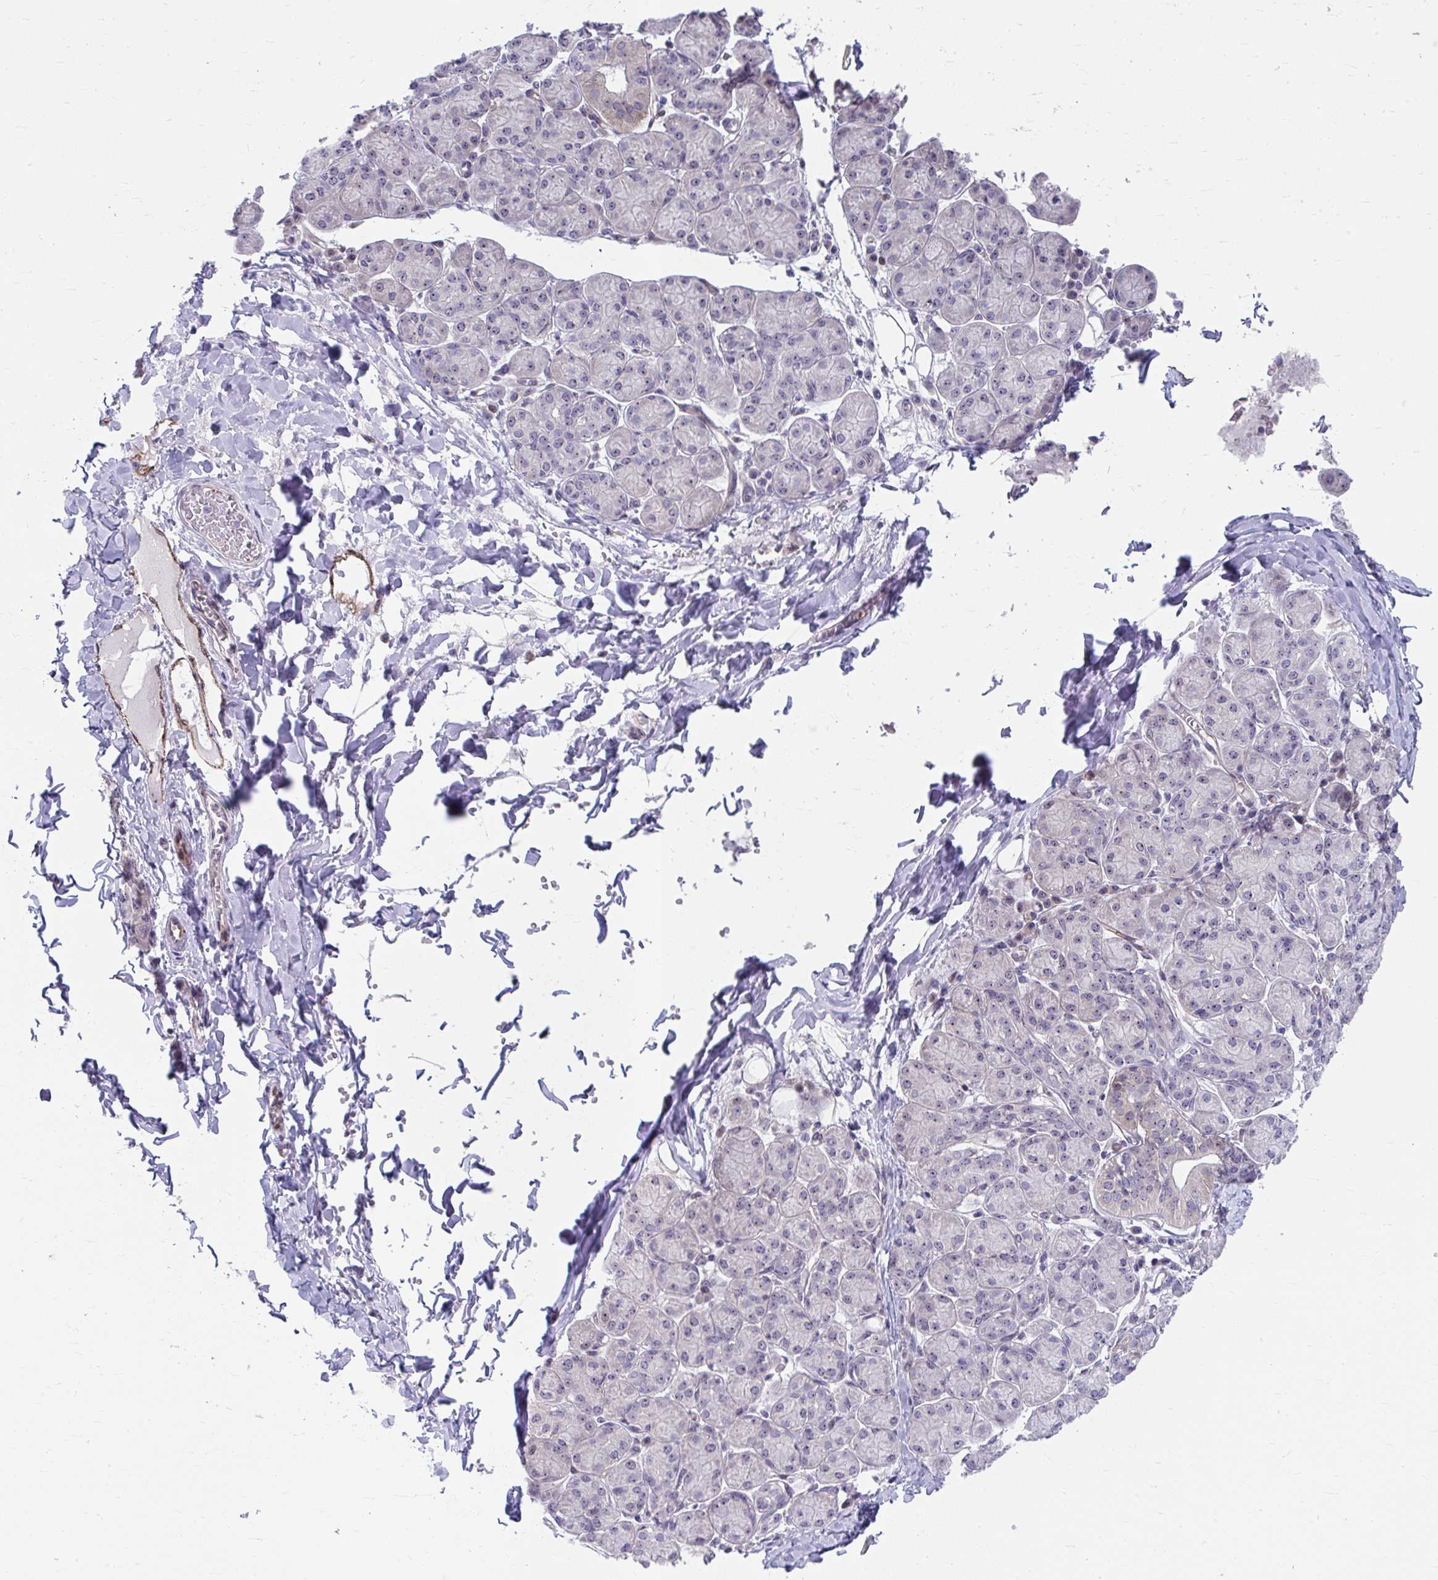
{"staining": {"intensity": "negative", "quantity": "none", "location": "none"}, "tissue": "salivary gland", "cell_type": "Glandular cells", "image_type": "normal", "snomed": [{"axis": "morphology", "description": "Normal tissue, NOS"}, {"axis": "morphology", "description": "Inflammation, NOS"}, {"axis": "topography", "description": "Lymph node"}, {"axis": "topography", "description": "Salivary gland"}], "caption": "Immunohistochemistry of benign salivary gland reveals no expression in glandular cells.", "gene": "MUS81", "patient": {"sex": "male", "age": 3}}